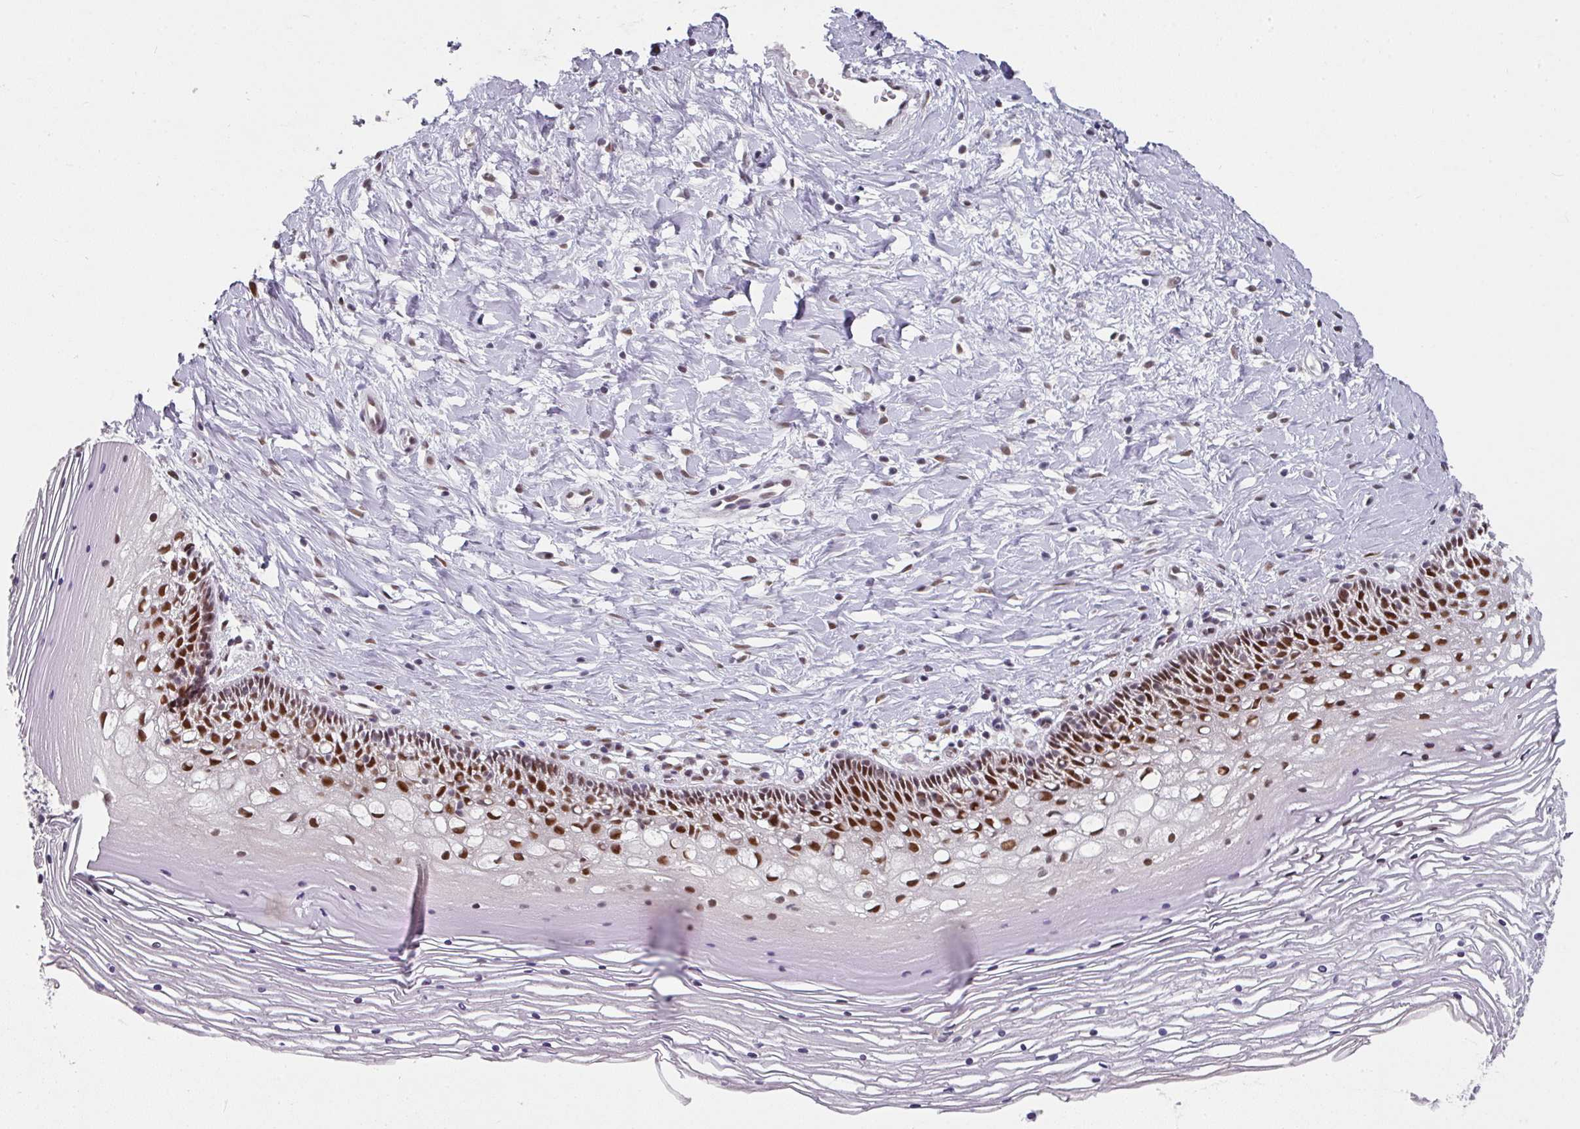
{"staining": {"intensity": "moderate", "quantity": ">75%", "location": "nuclear"}, "tissue": "cervix", "cell_type": "Glandular cells", "image_type": "normal", "snomed": [{"axis": "morphology", "description": "Normal tissue, NOS"}, {"axis": "topography", "description": "Cervix"}], "caption": "DAB immunohistochemical staining of unremarkable human cervix exhibits moderate nuclear protein positivity in approximately >75% of glandular cells. (DAB IHC with brightfield microscopy, high magnification).", "gene": "ENSG00000283782", "patient": {"sex": "female", "age": 36}}